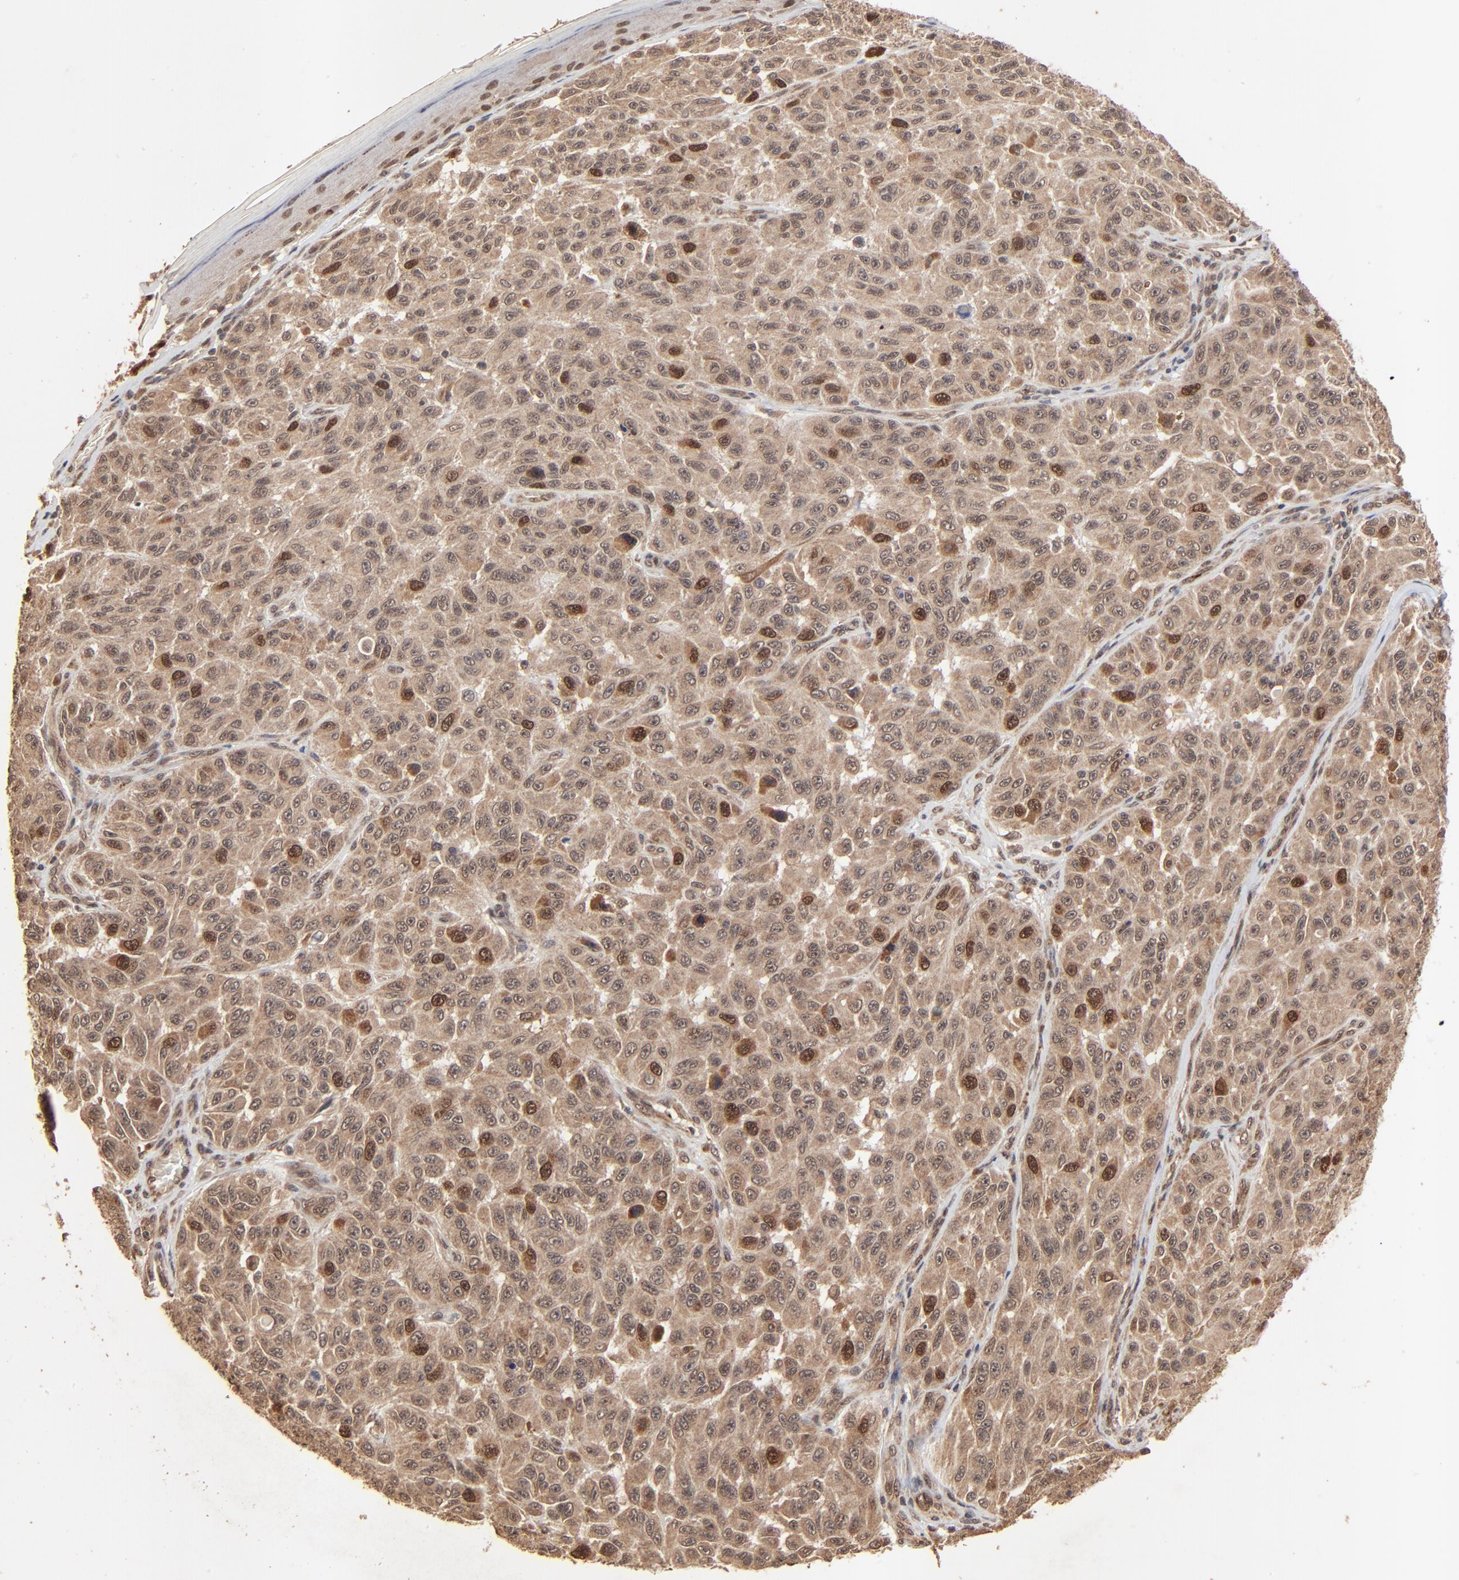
{"staining": {"intensity": "moderate", "quantity": "<25%", "location": "cytoplasmic/membranous,nuclear"}, "tissue": "melanoma", "cell_type": "Tumor cells", "image_type": "cancer", "snomed": [{"axis": "morphology", "description": "Malignant melanoma, NOS"}, {"axis": "topography", "description": "Skin"}], "caption": "Melanoma was stained to show a protein in brown. There is low levels of moderate cytoplasmic/membranous and nuclear expression in approximately <25% of tumor cells.", "gene": "FAM227A", "patient": {"sex": "male", "age": 30}}